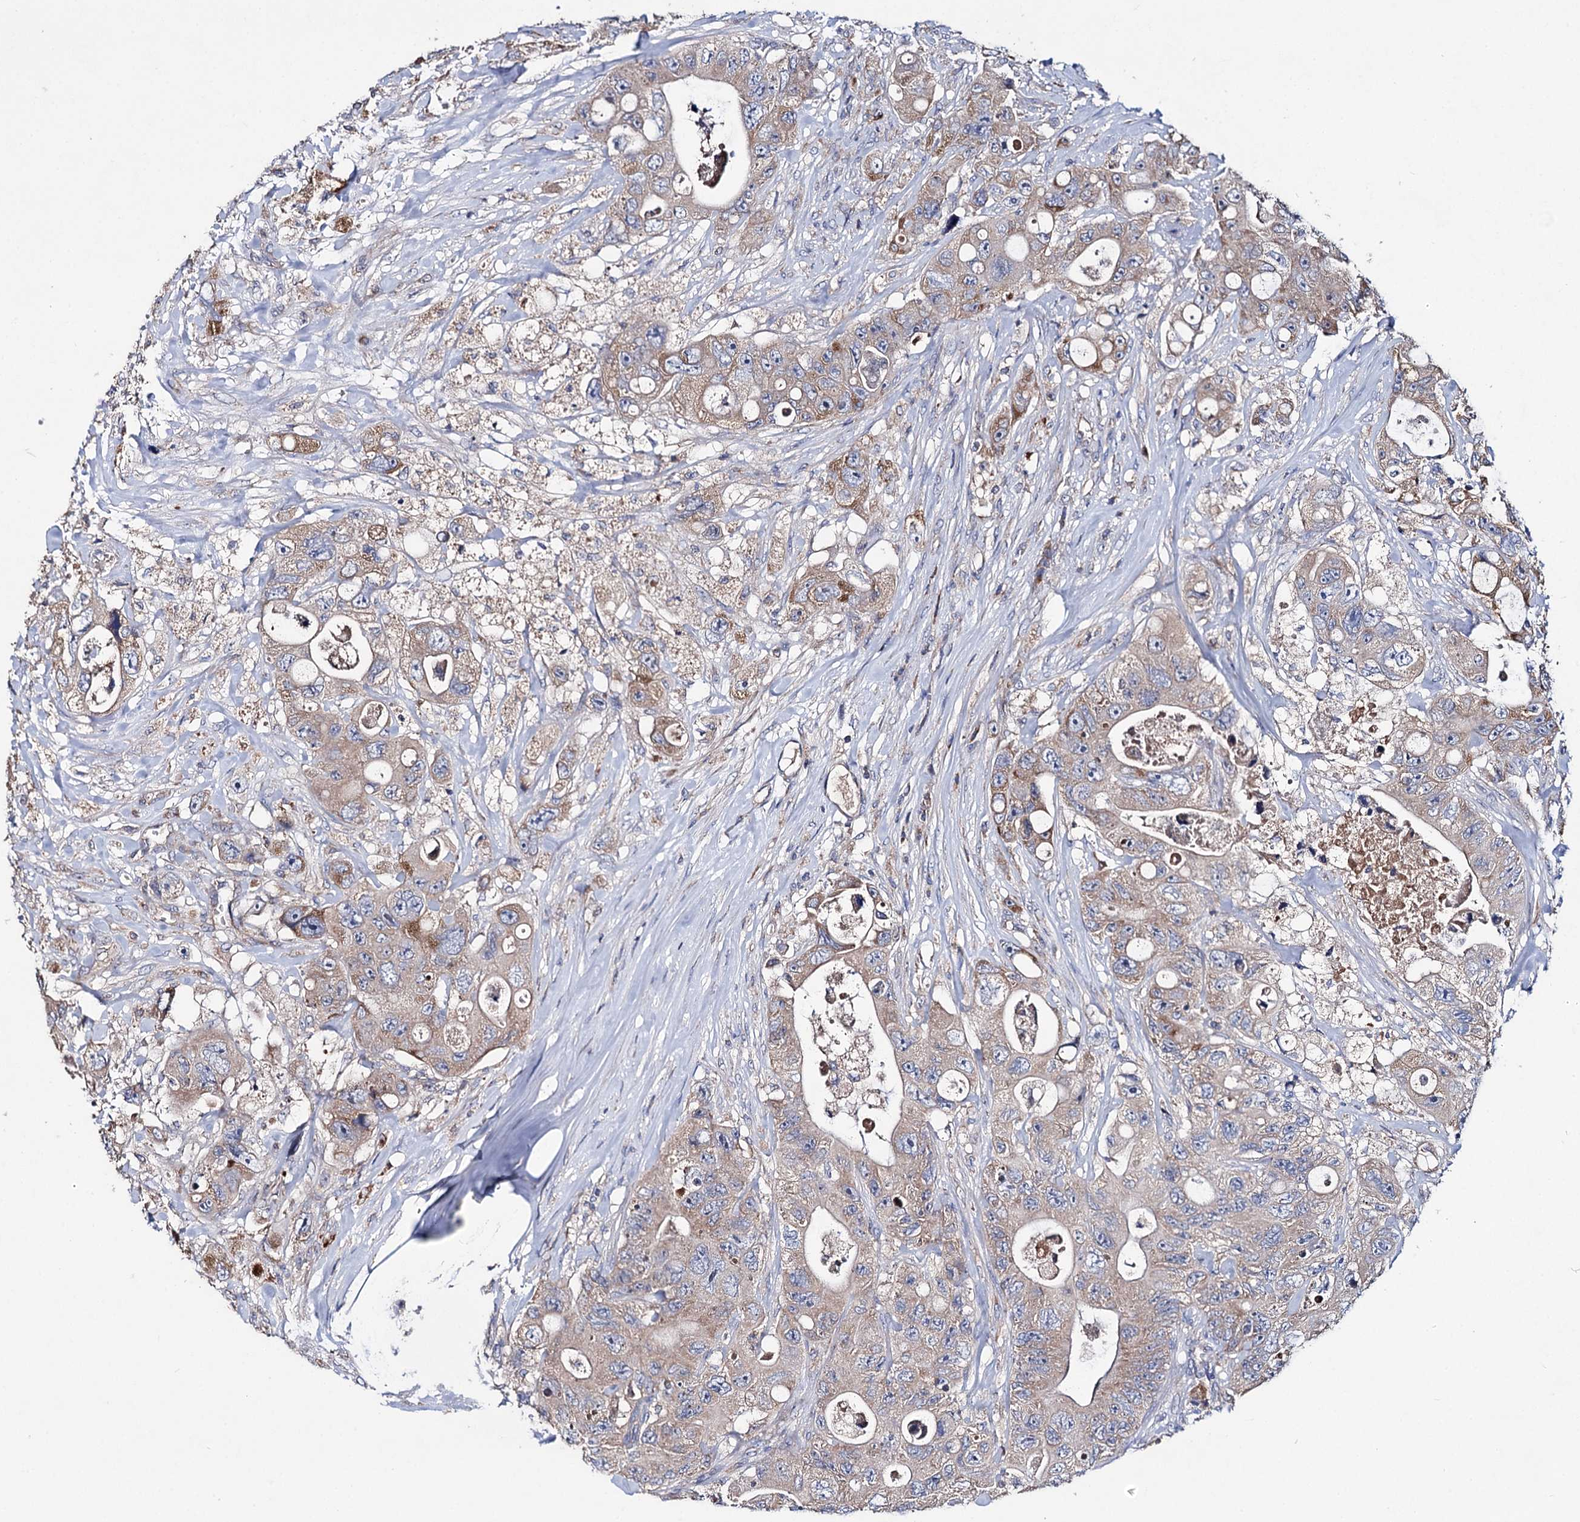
{"staining": {"intensity": "weak", "quantity": ">75%", "location": "cytoplasmic/membranous"}, "tissue": "colorectal cancer", "cell_type": "Tumor cells", "image_type": "cancer", "snomed": [{"axis": "morphology", "description": "Adenocarcinoma, NOS"}, {"axis": "topography", "description": "Colon"}], "caption": "Colorectal adenocarcinoma stained with IHC exhibits weak cytoplasmic/membranous staining in about >75% of tumor cells. Nuclei are stained in blue.", "gene": "CLPB", "patient": {"sex": "female", "age": 46}}